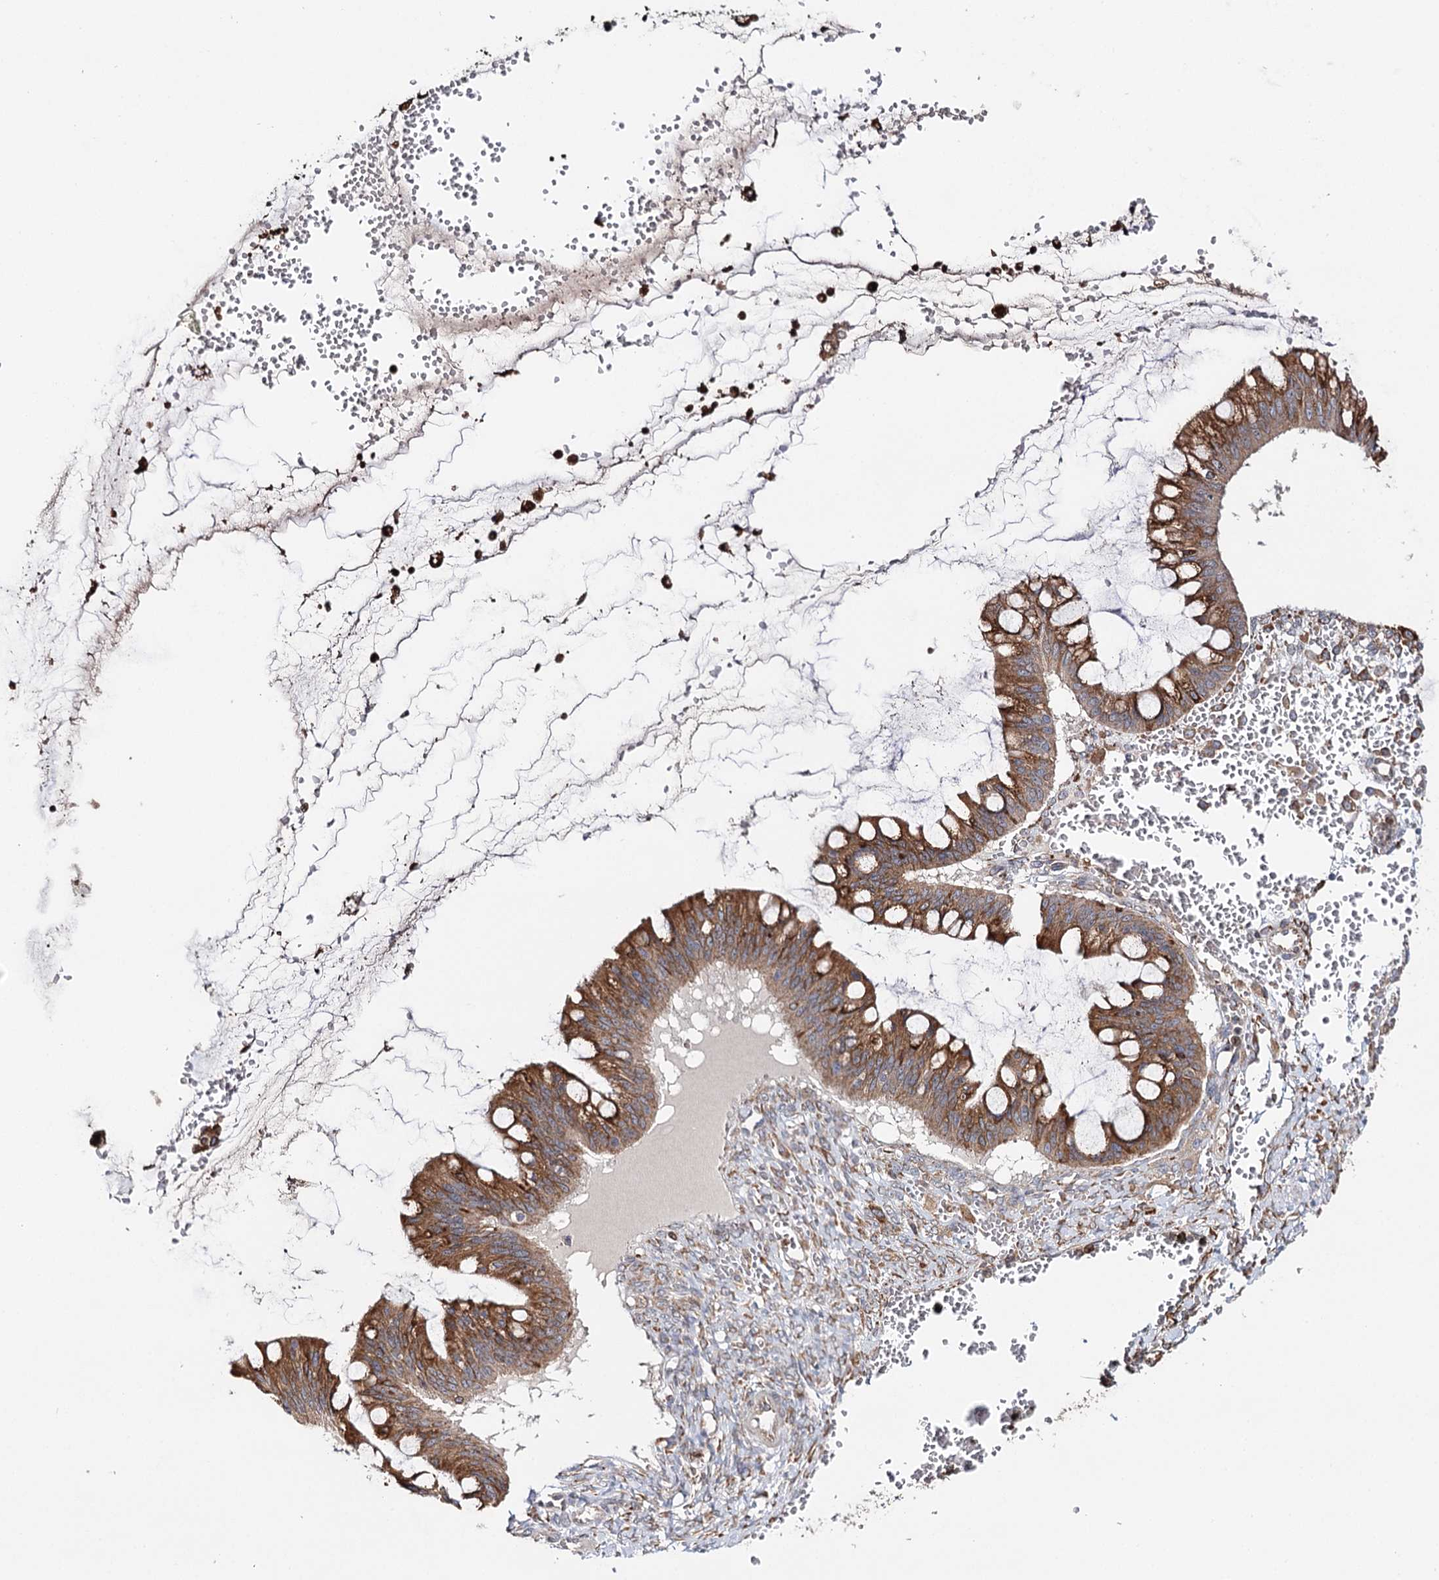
{"staining": {"intensity": "strong", "quantity": ">75%", "location": "cytoplasmic/membranous"}, "tissue": "ovarian cancer", "cell_type": "Tumor cells", "image_type": "cancer", "snomed": [{"axis": "morphology", "description": "Cystadenocarcinoma, mucinous, NOS"}, {"axis": "topography", "description": "Ovary"}], "caption": "Ovarian mucinous cystadenocarcinoma tissue exhibits strong cytoplasmic/membranous positivity in approximately >75% of tumor cells", "gene": "VEGFA", "patient": {"sex": "female", "age": 73}}